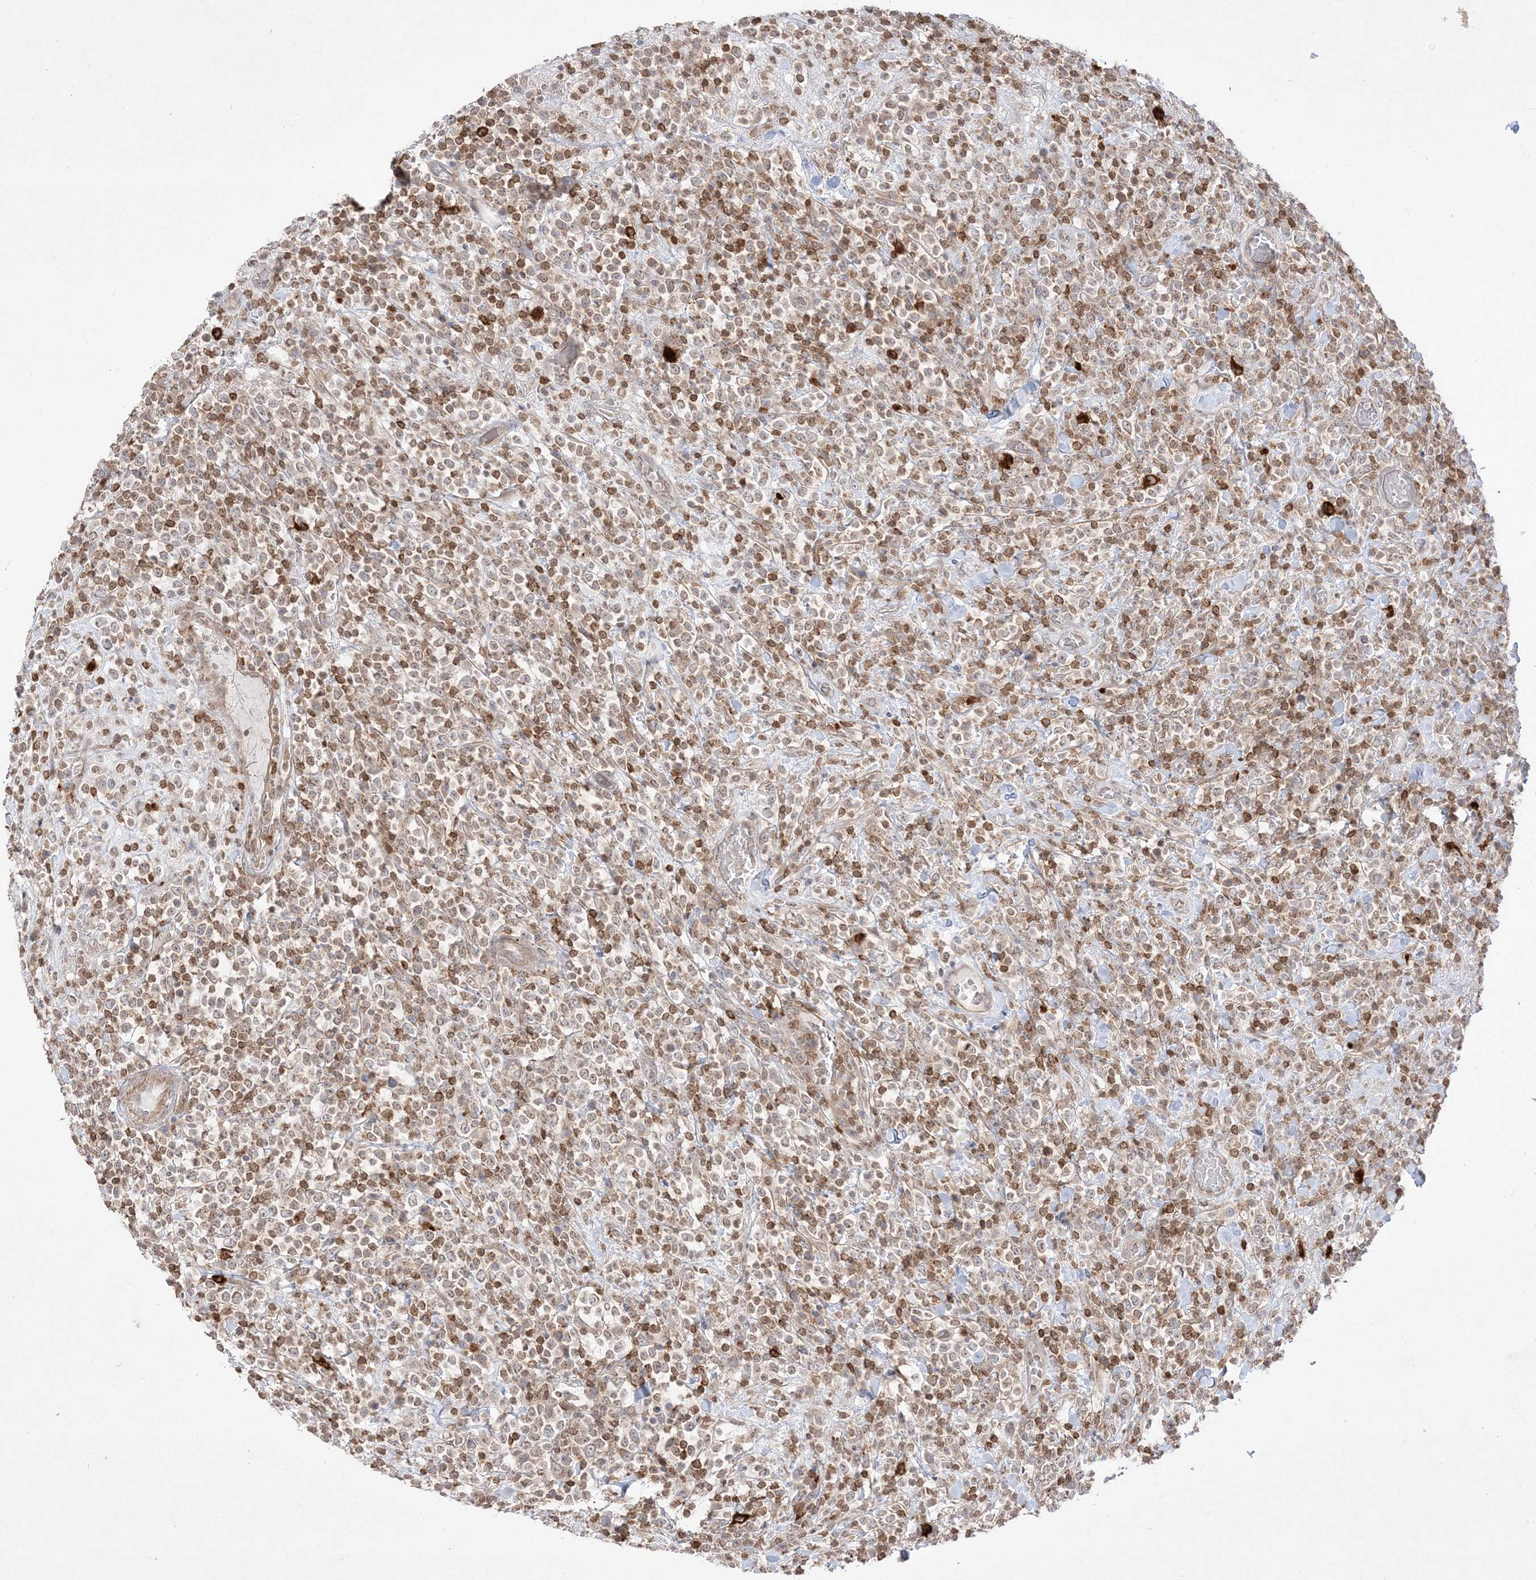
{"staining": {"intensity": "weak", "quantity": ">75%", "location": "cytoplasmic/membranous"}, "tissue": "lymphoma", "cell_type": "Tumor cells", "image_type": "cancer", "snomed": [{"axis": "morphology", "description": "Malignant lymphoma, non-Hodgkin's type, High grade"}, {"axis": "topography", "description": "Colon"}], "caption": "Immunohistochemistry histopathology image of neoplastic tissue: human lymphoma stained using IHC displays low levels of weak protein expression localized specifically in the cytoplasmic/membranous of tumor cells, appearing as a cytoplasmic/membranous brown color.", "gene": "CLNK", "patient": {"sex": "female", "age": 53}}